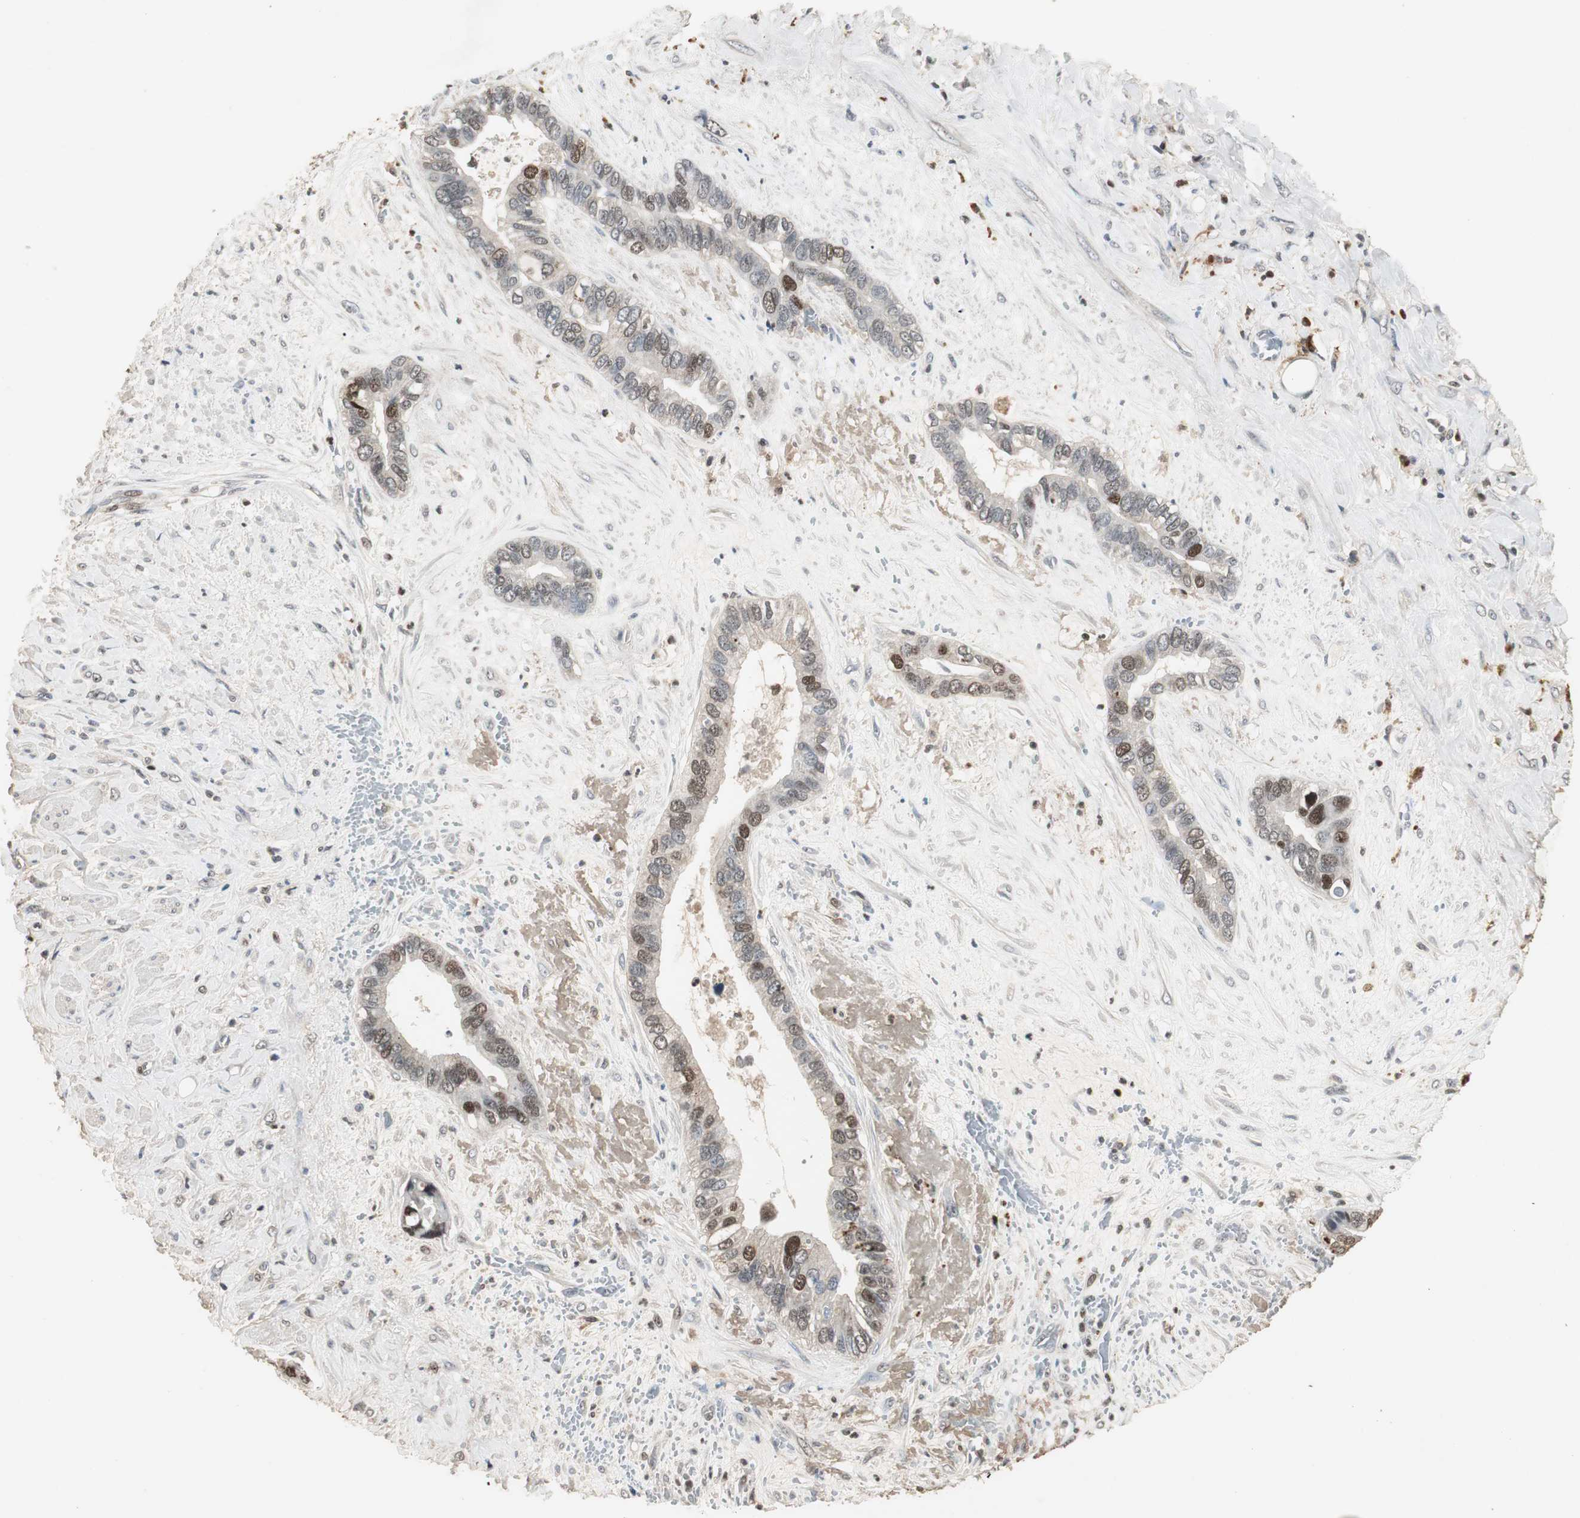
{"staining": {"intensity": "strong", "quantity": "25%-75%", "location": "nuclear"}, "tissue": "liver cancer", "cell_type": "Tumor cells", "image_type": "cancer", "snomed": [{"axis": "morphology", "description": "Cholangiocarcinoma"}, {"axis": "topography", "description": "Liver"}], "caption": "Protein positivity by immunohistochemistry exhibits strong nuclear expression in approximately 25%-75% of tumor cells in cholangiocarcinoma (liver). Nuclei are stained in blue.", "gene": "FEN1", "patient": {"sex": "female", "age": 65}}